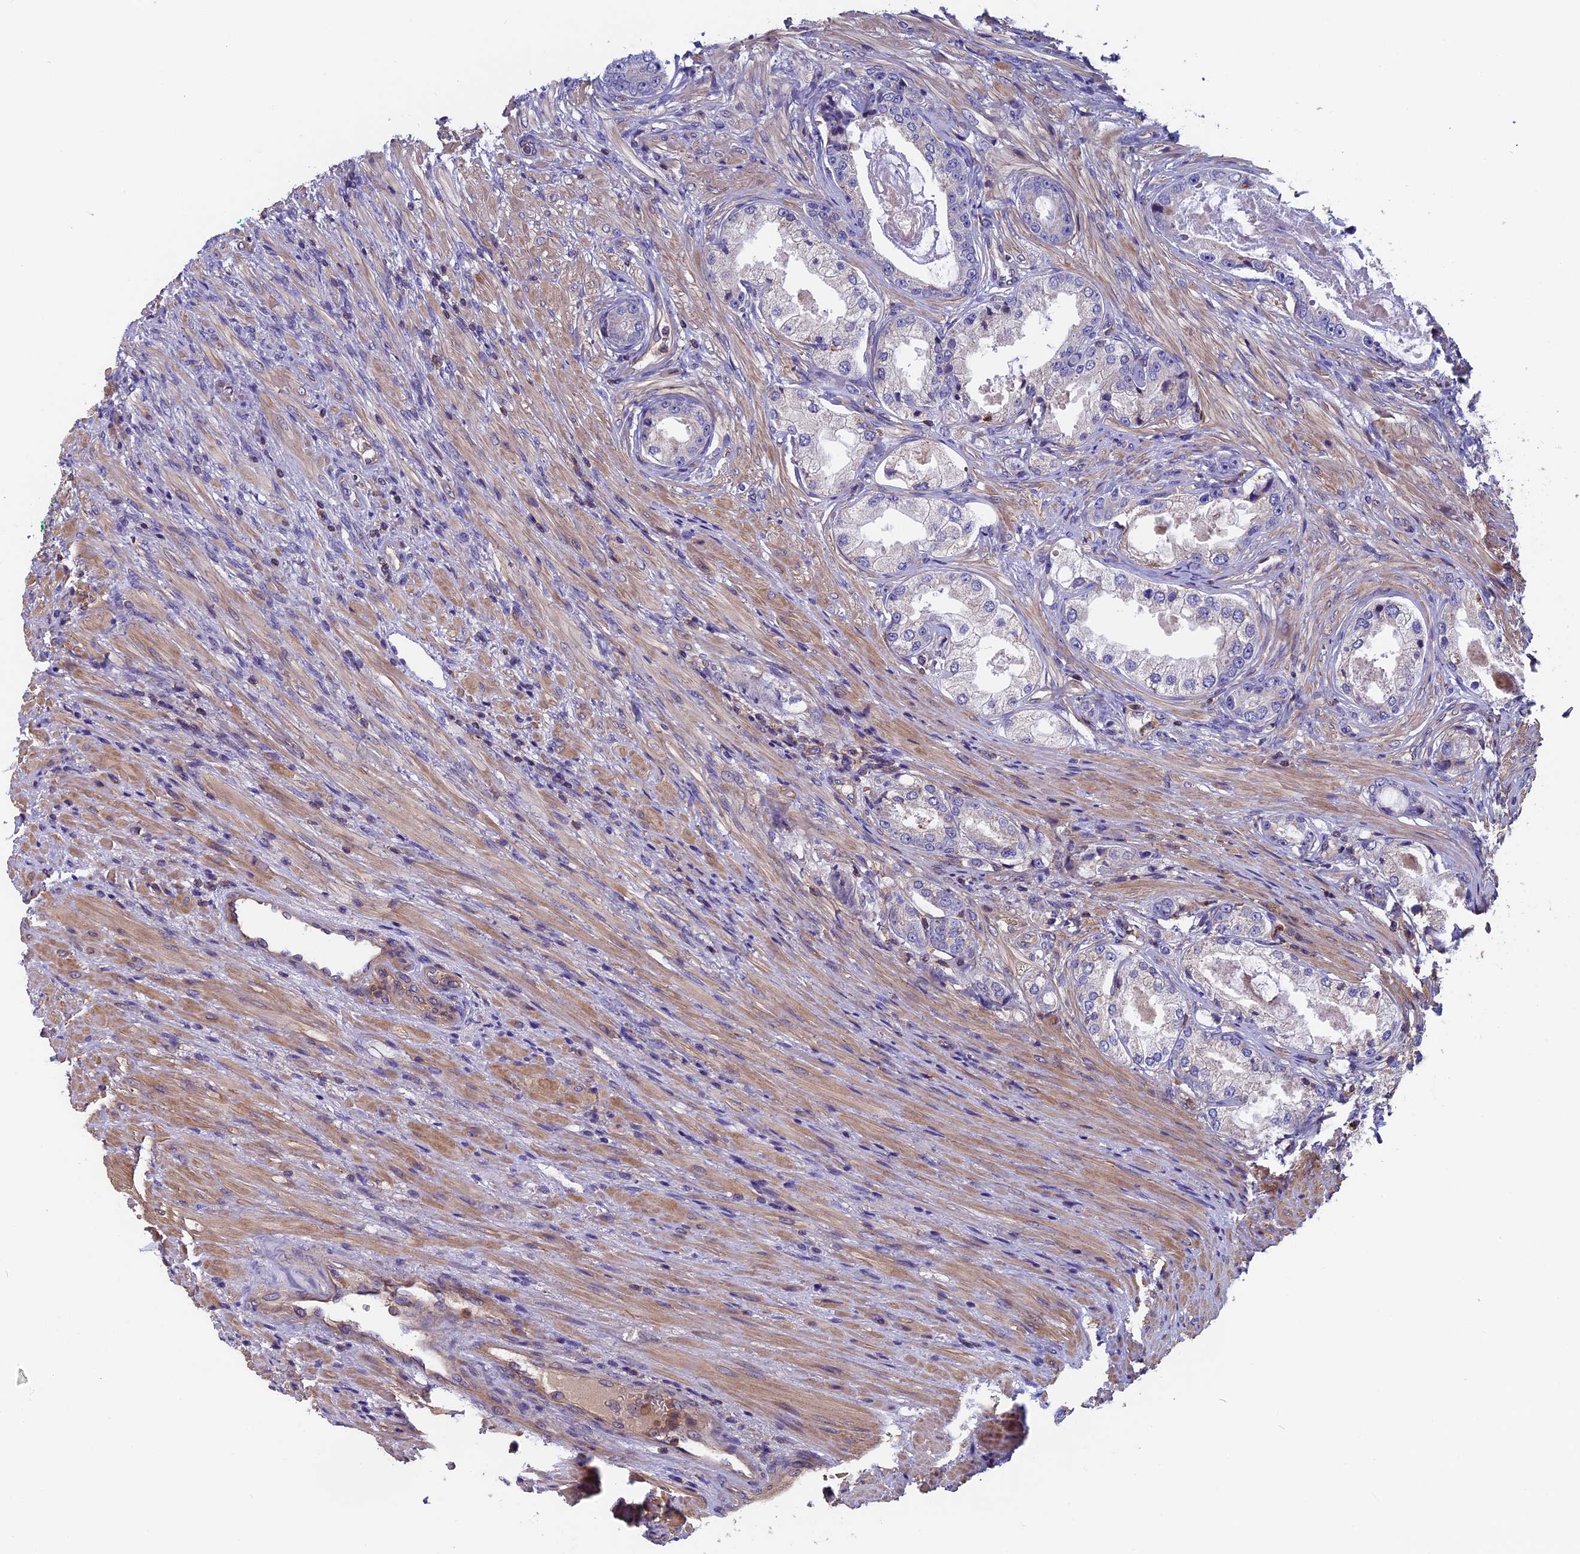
{"staining": {"intensity": "negative", "quantity": "none", "location": "none"}, "tissue": "prostate cancer", "cell_type": "Tumor cells", "image_type": "cancer", "snomed": [{"axis": "morphology", "description": "Adenocarcinoma, Low grade"}, {"axis": "topography", "description": "Prostate"}], "caption": "Prostate cancer was stained to show a protein in brown. There is no significant staining in tumor cells.", "gene": "CCDC153", "patient": {"sex": "male", "age": 68}}